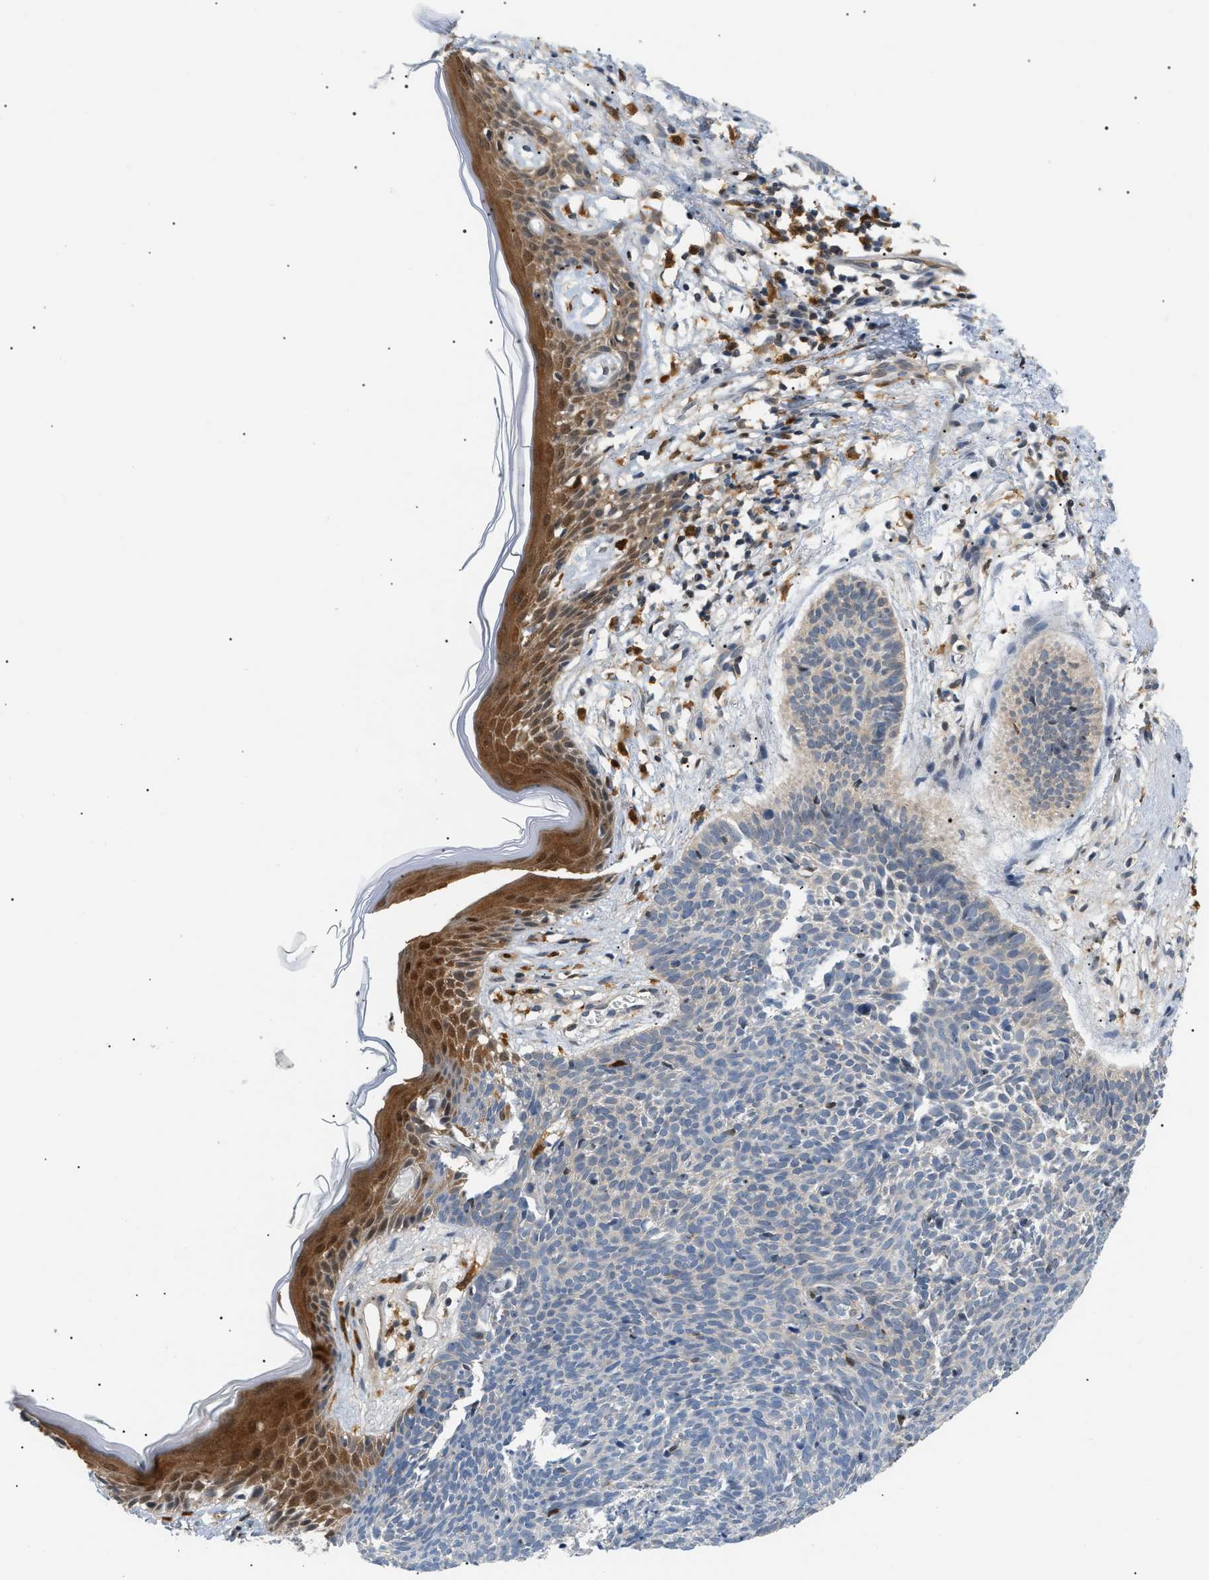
{"staining": {"intensity": "negative", "quantity": "none", "location": "none"}, "tissue": "skin cancer", "cell_type": "Tumor cells", "image_type": "cancer", "snomed": [{"axis": "morphology", "description": "Basal cell carcinoma"}, {"axis": "topography", "description": "Skin"}], "caption": "Histopathology image shows no protein positivity in tumor cells of skin basal cell carcinoma tissue.", "gene": "PYCARD", "patient": {"sex": "male", "age": 60}}